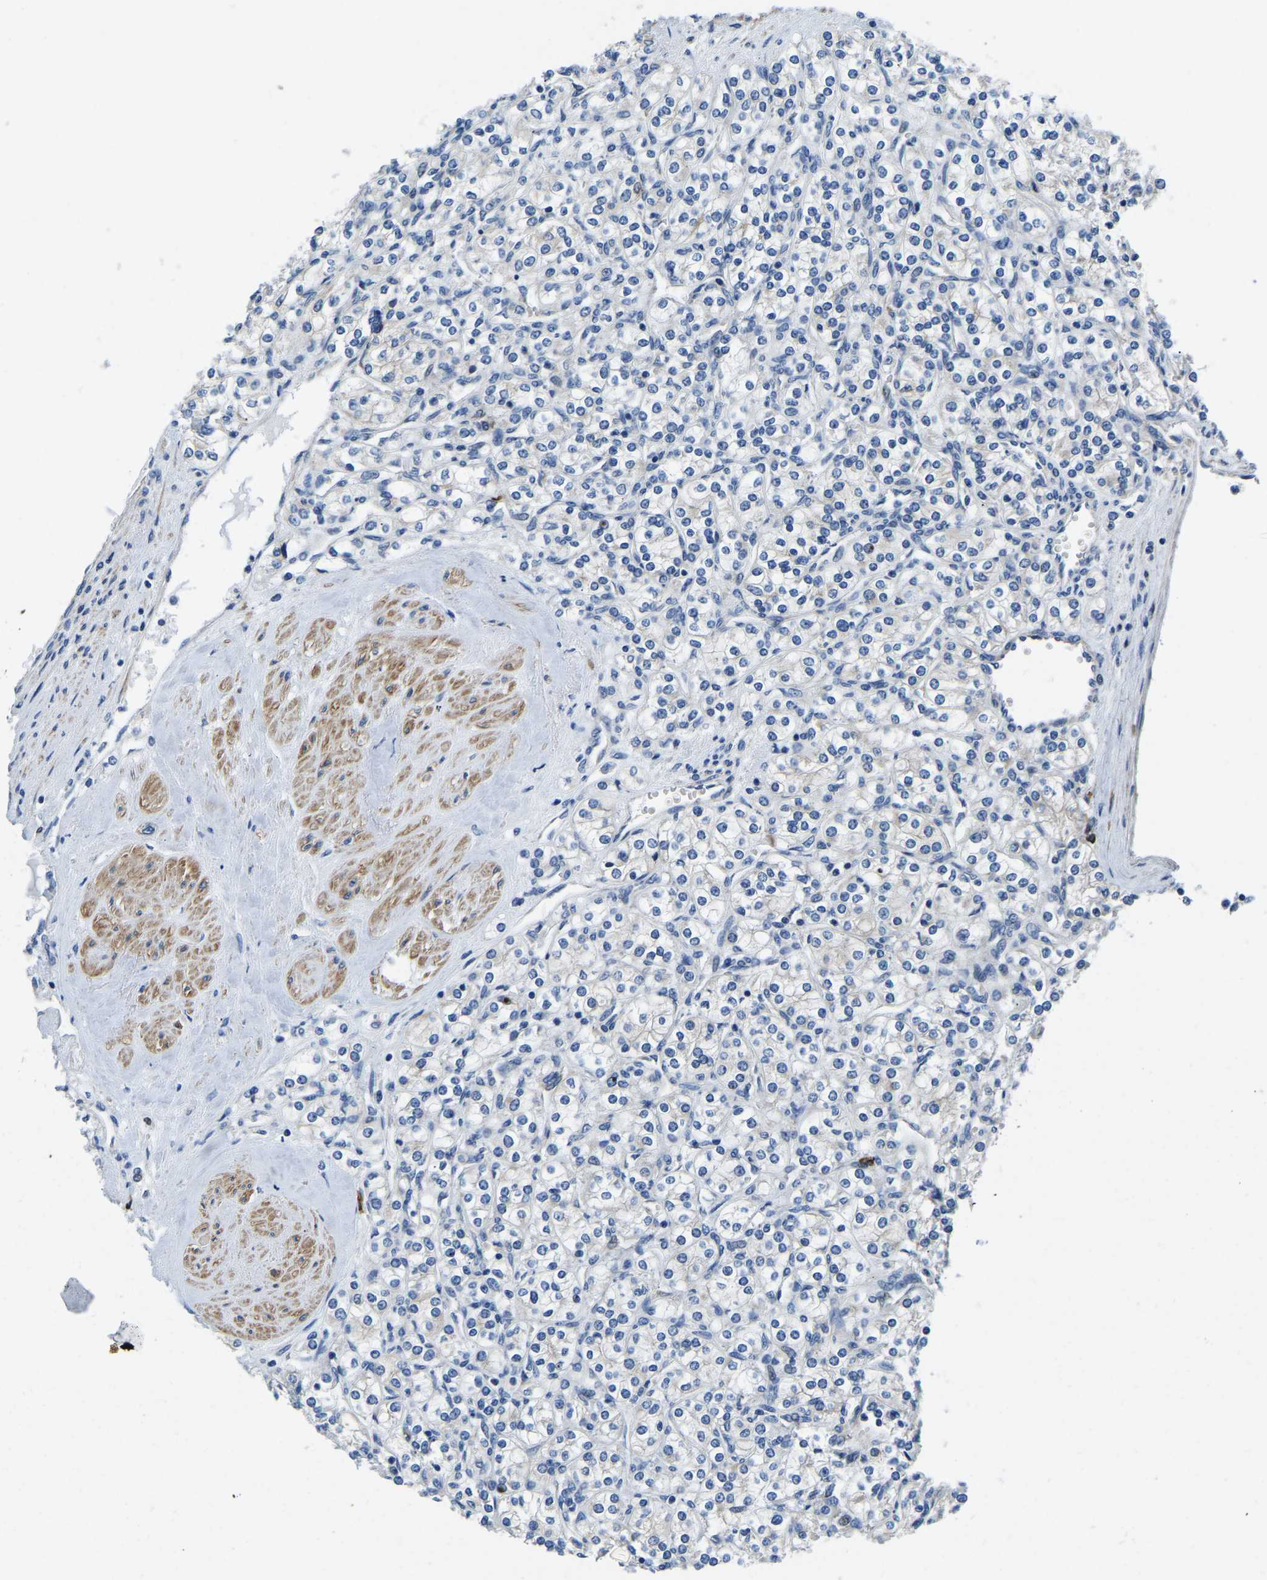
{"staining": {"intensity": "negative", "quantity": "none", "location": "none"}, "tissue": "renal cancer", "cell_type": "Tumor cells", "image_type": "cancer", "snomed": [{"axis": "morphology", "description": "Adenocarcinoma, NOS"}, {"axis": "topography", "description": "Kidney"}], "caption": "This is an immunohistochemistry (IHC) image of renal cancer. There is no staining in tumor cells.", "gene": "LIAS", "patient": {"sex": "male", "age": 77}}